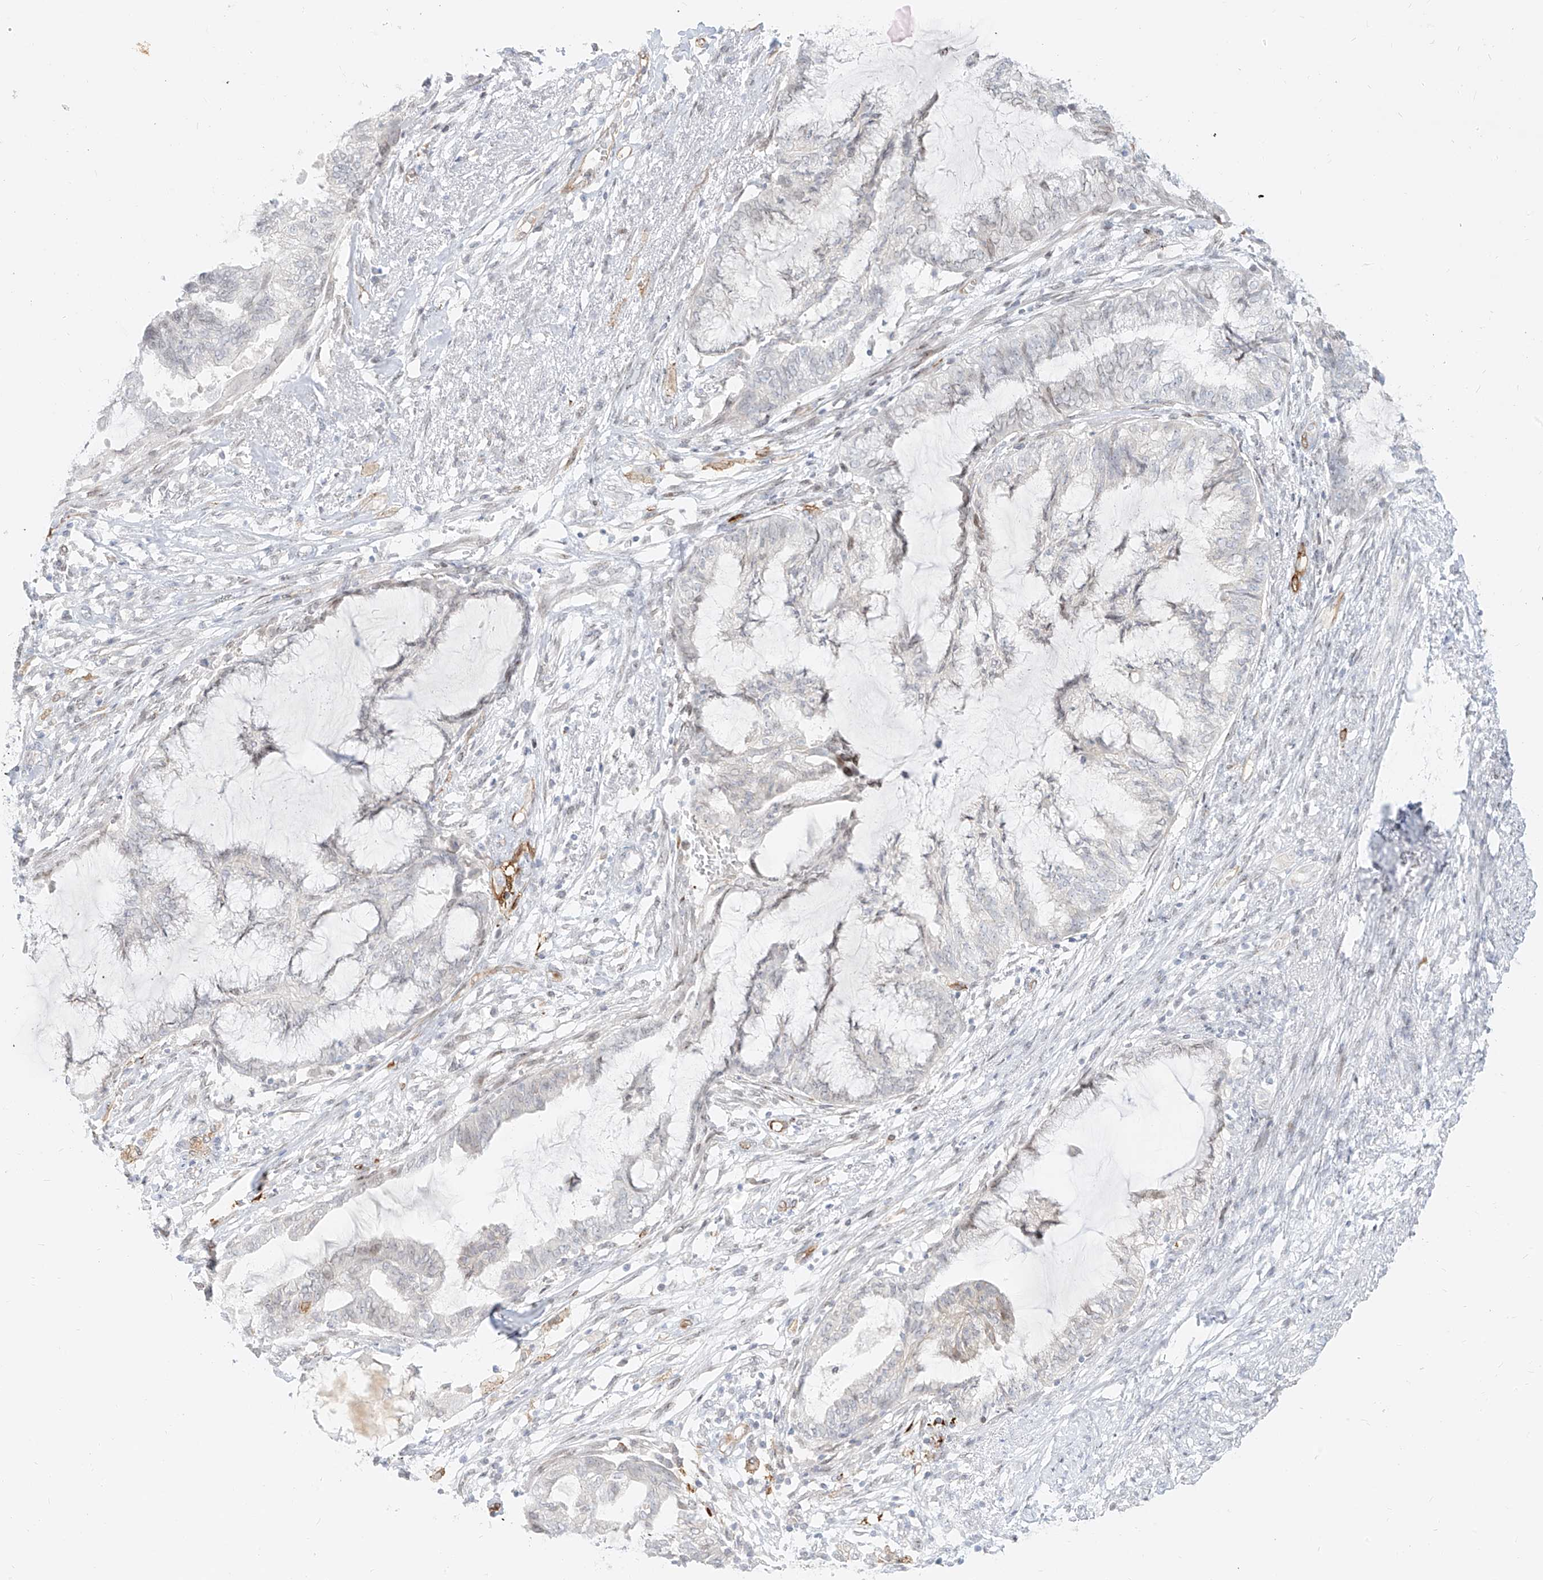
{"staining": {"intensity": "negative", "quantity": "none", "location": "none"}, "tissue": "endometrial cancer", "cell_type": "Tumor cells", "image_type": "cancer", "snomed": [{"axis": "morphology", "description": "Adenocarcinoma, NOS"}, {"axis": "topography", "description": "Endometrium"}], "caption": "The image reveals no staining of tumor cells in endometrial cancer. (DAB (3,3'-diaminobenzidine) IHC, high magnification).", "gene": "NHSL1", "patient": {"sex": "female", "age": 86}}